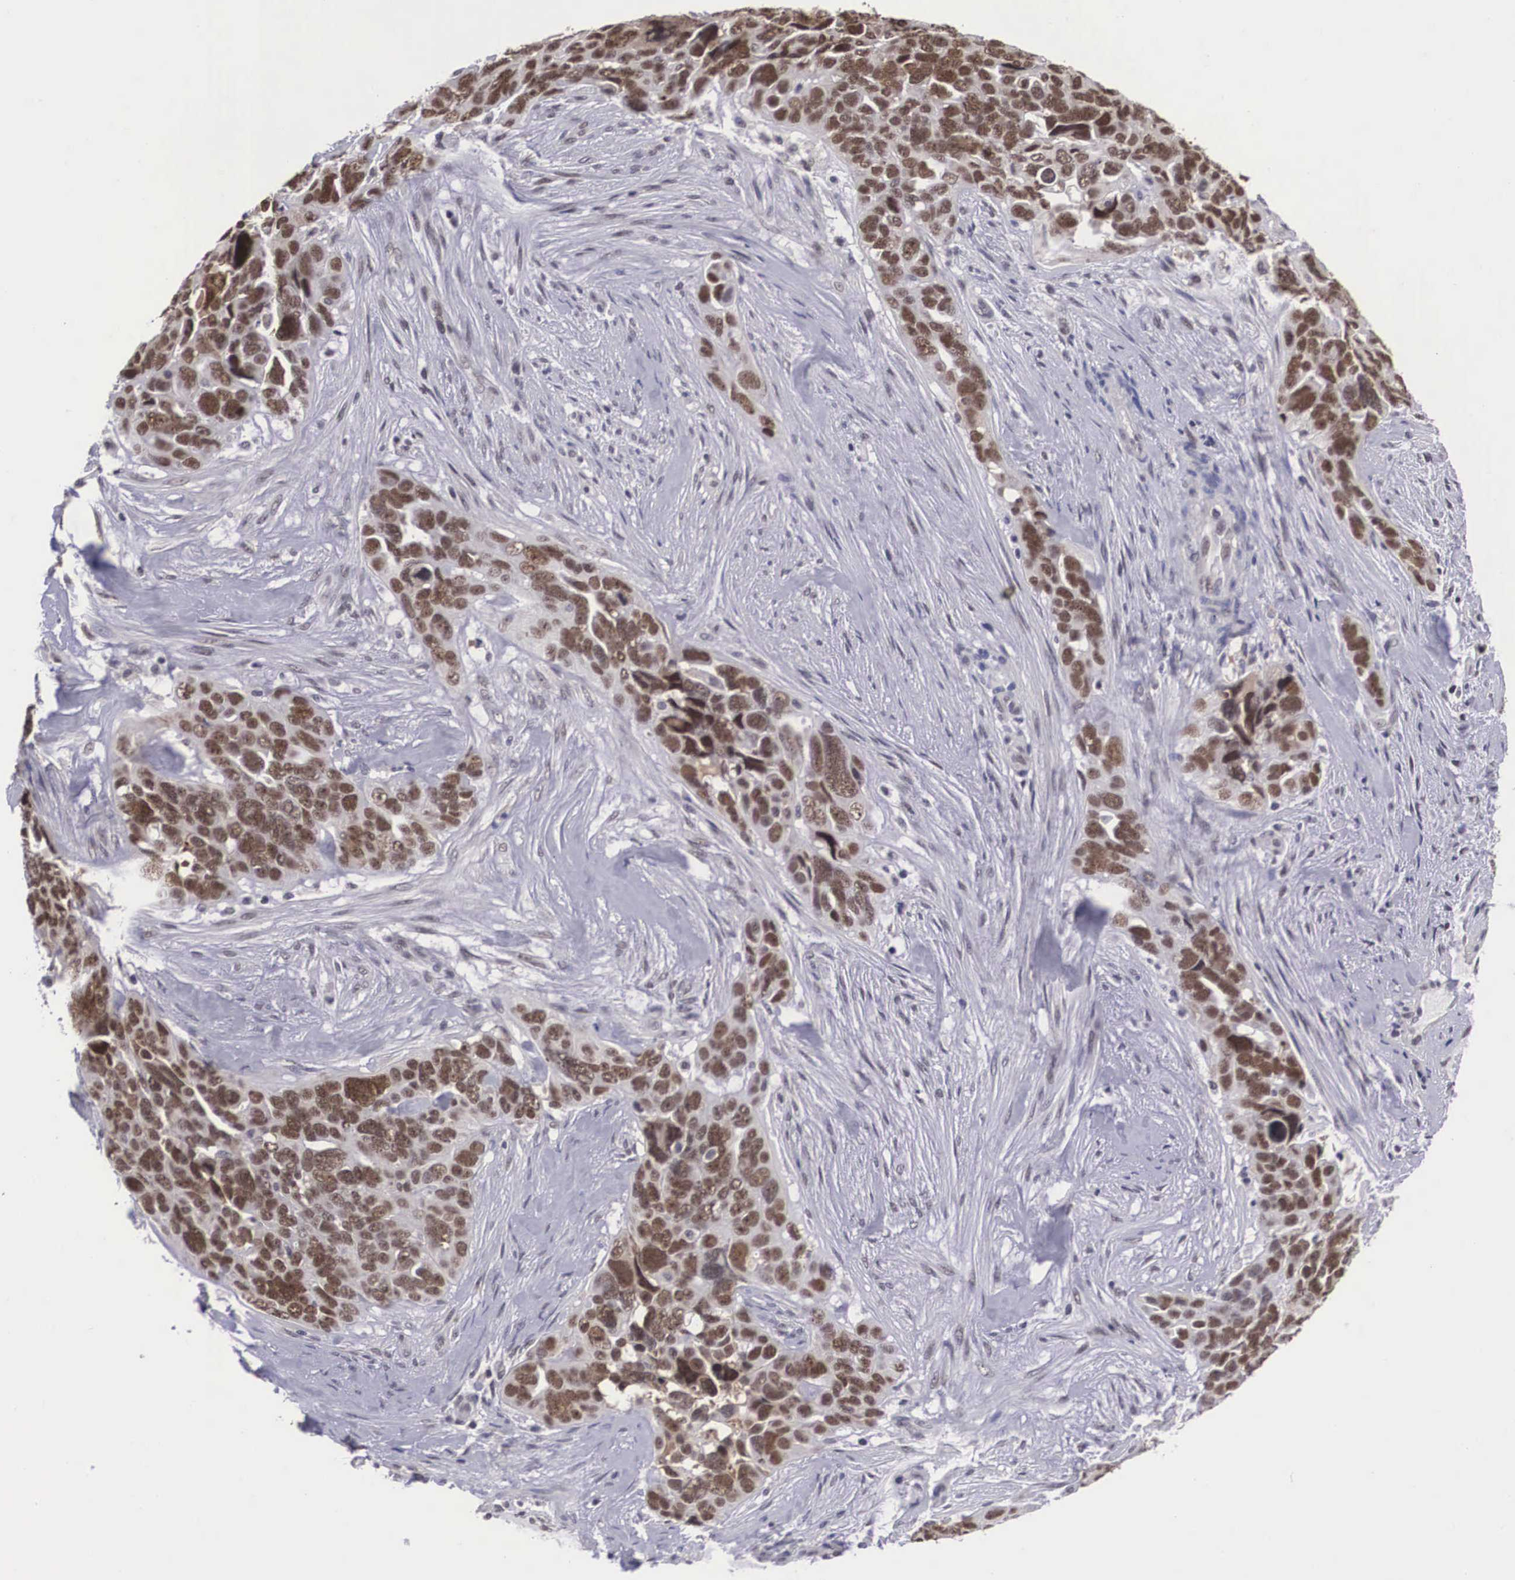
{"staining": {"intensity": "moderate", "quantity": ">75%", "location": "nuclear"}, "tissue": "ovarian cancer", "cell_type": "Tumor cells", "image_type": "cancer", "snomed": [{"axis": "morphology", "description": "Cystadenocarcinoma, serous, NOS"}, {"axis": "topography", "description": "Ovary"}], "caption": "IHC histopathology image of serous cystadenocarcinoma (ovarian) stained for a protein (brown), which displays medium levels of moderate nuclear staining in about >75% of tumor cells.", "gene": "ZNF275", "patient": {"sex": "female", "age": 63}}